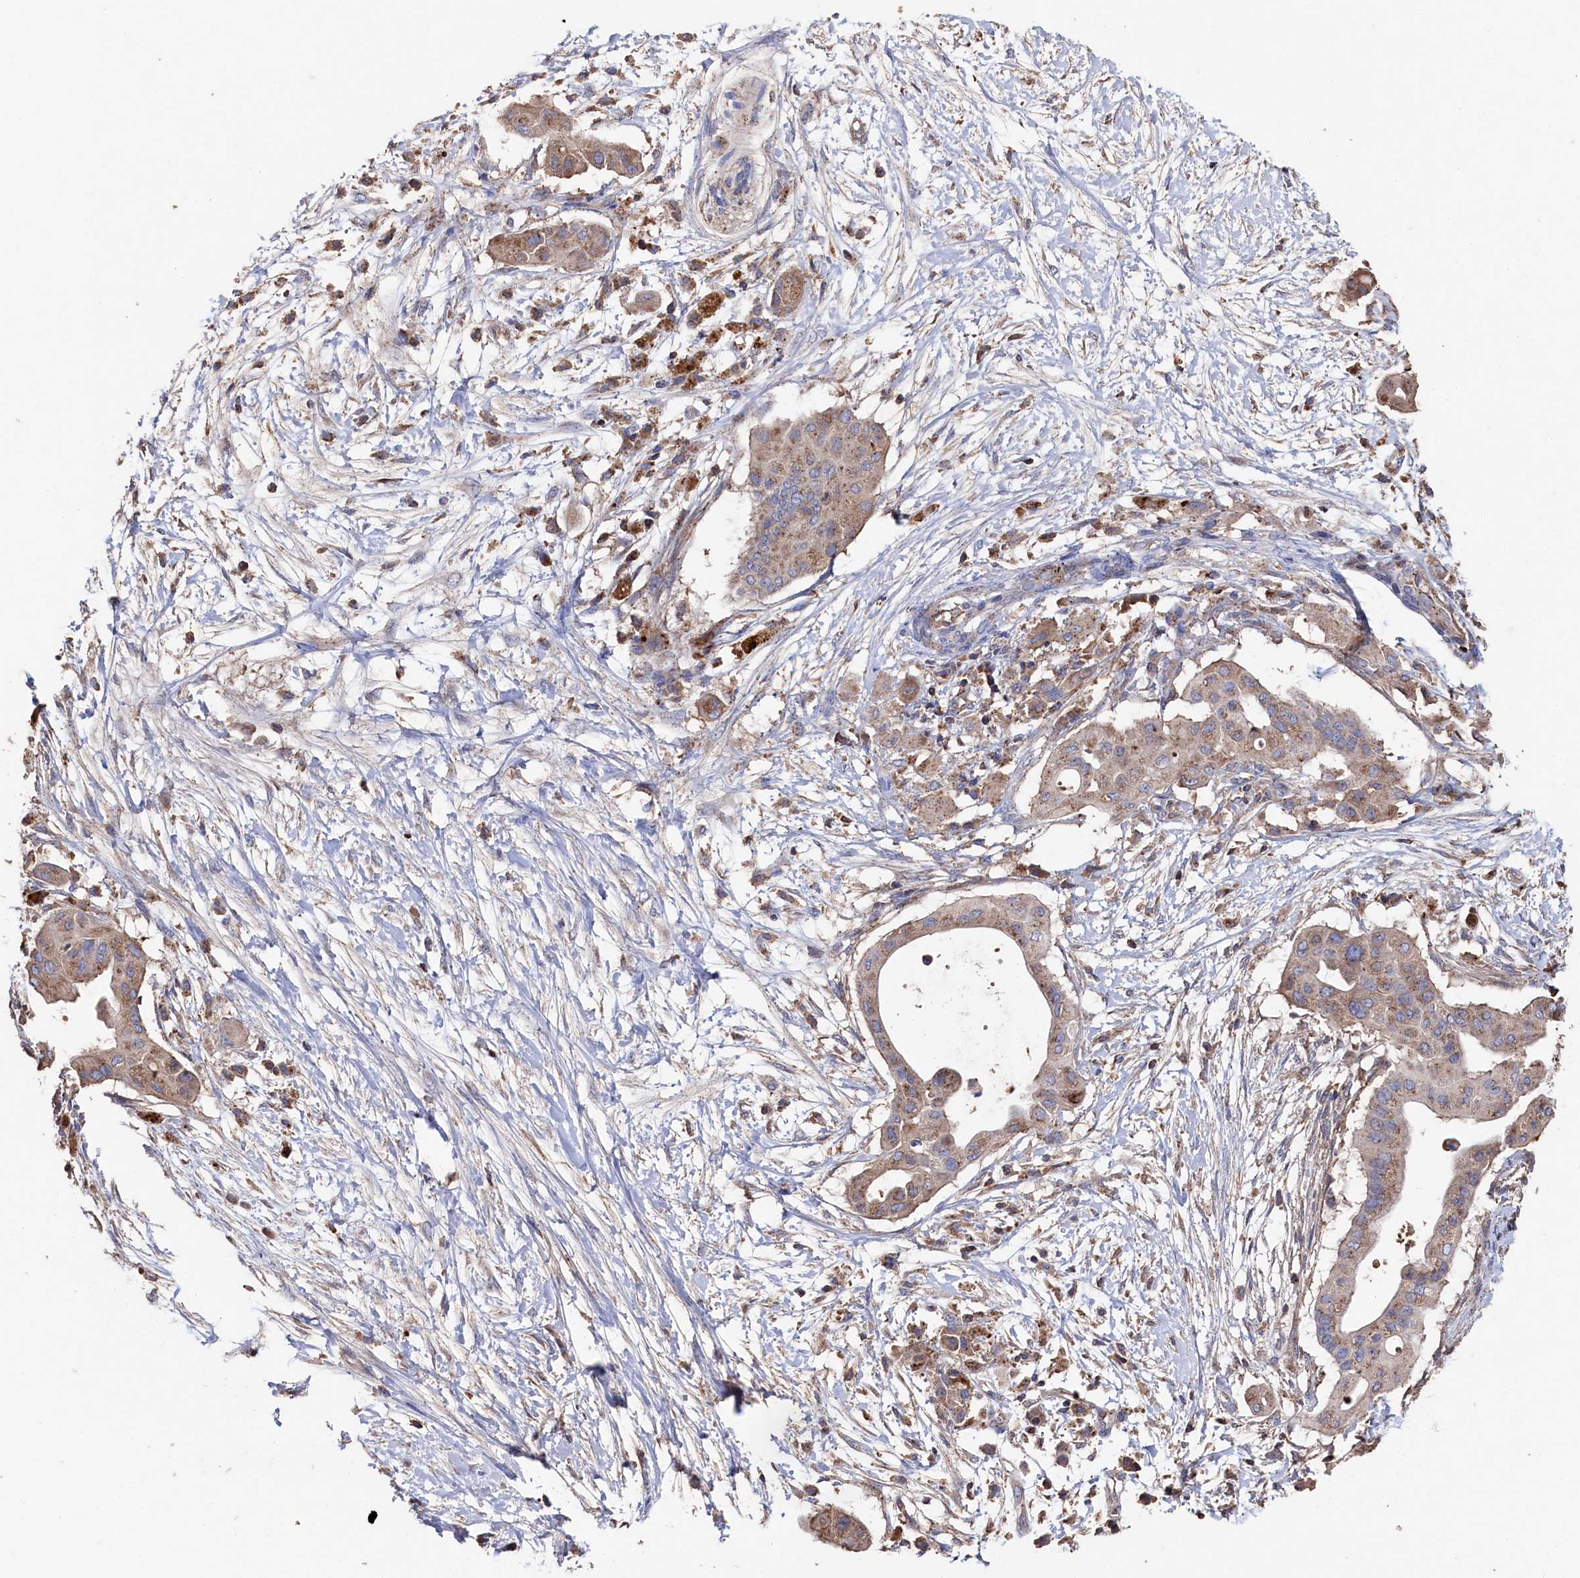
{"staining": {"intensity": "moderate", "quantity": ">75%", "location": "cytoplasmic/membranous"}, "tissue": "pancreatic cancer", "cell_type": "Tumor cells", "image_type": "cancer", "snomed": [{"axis": "morphology", "description": "Adenocarcinoma, NOS"}, {"axis": "topography", "description": "Pancreas"}], "caption": "Adenocarcinoma (pancreatic) stained with DAB (3,3'-diaminobenzidine) immunohistochemistry shows medium levels of moderate cytoplasmic/membranous staining in approximately >75% of tumor cells.", "gene": "TK2", "patient": {"sex": "male", "age": 68}}